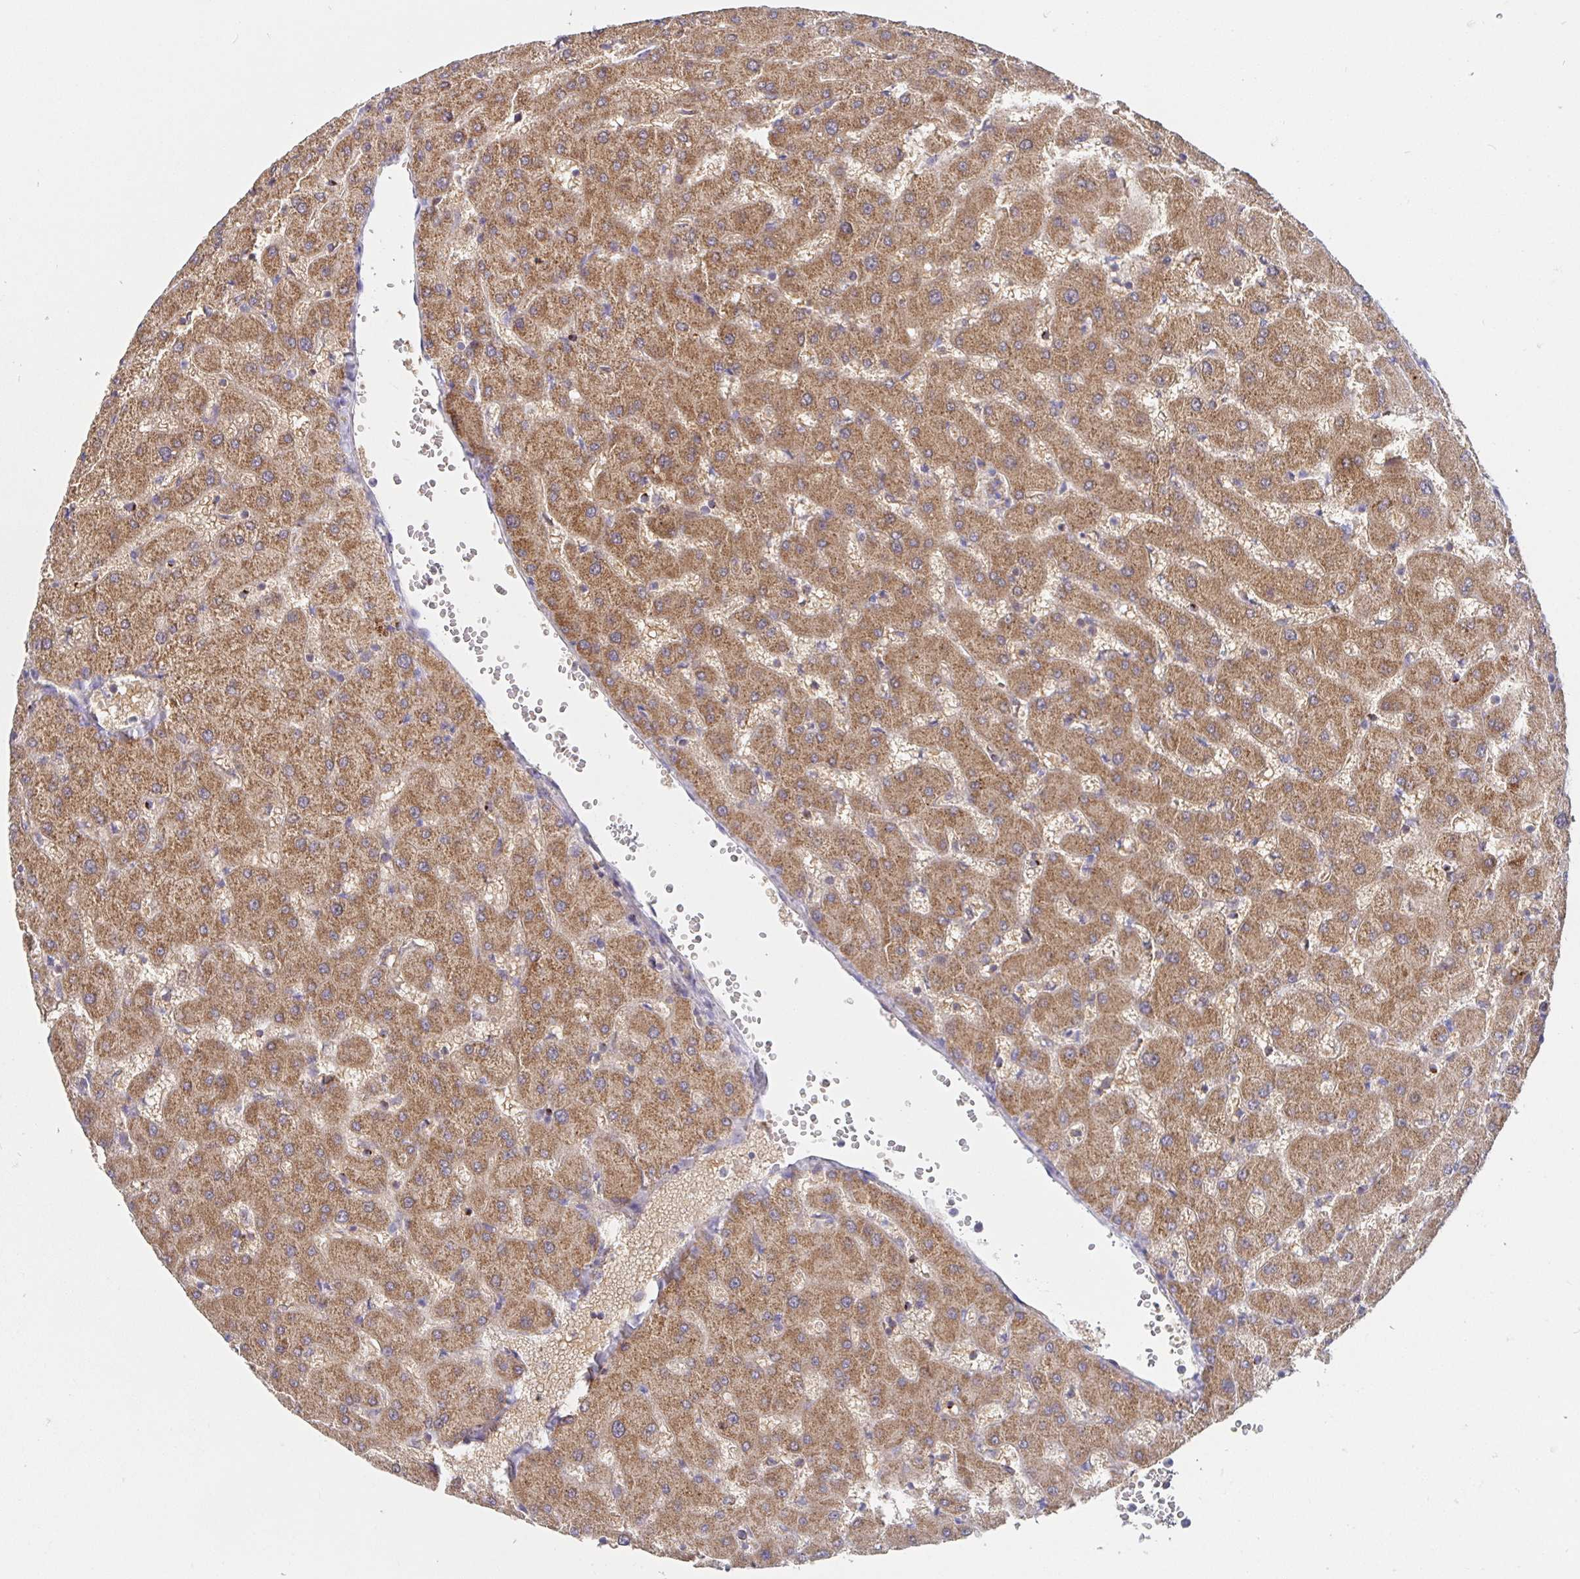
{"staining": {"intensity": "moderate", "quantity": ">75%", "location": "cytoplasmic/membranous"}, "tissue": "liver", "cell_type": "Cholangiocytes", "image_type": "normal", "snomed": [{"axis": "morphology", "description": "Normal tissue, NOS"}, {"axis": "topography", "description": "Liver"}], "caption": "Immunohistochemical staining of benign human liver shows moderate cytoplasmic/membranous protein staining in about >75% of cholangiocytes. The staining was performed using DAB (3,3'-diaminobenzidine) to visualize the protein expression in brown, while the nuclei were stained in blue with hematoxylin (Magnification: 20x).", "gene": "PRDX3", "patient": {"sex": "female", "age": 63}}